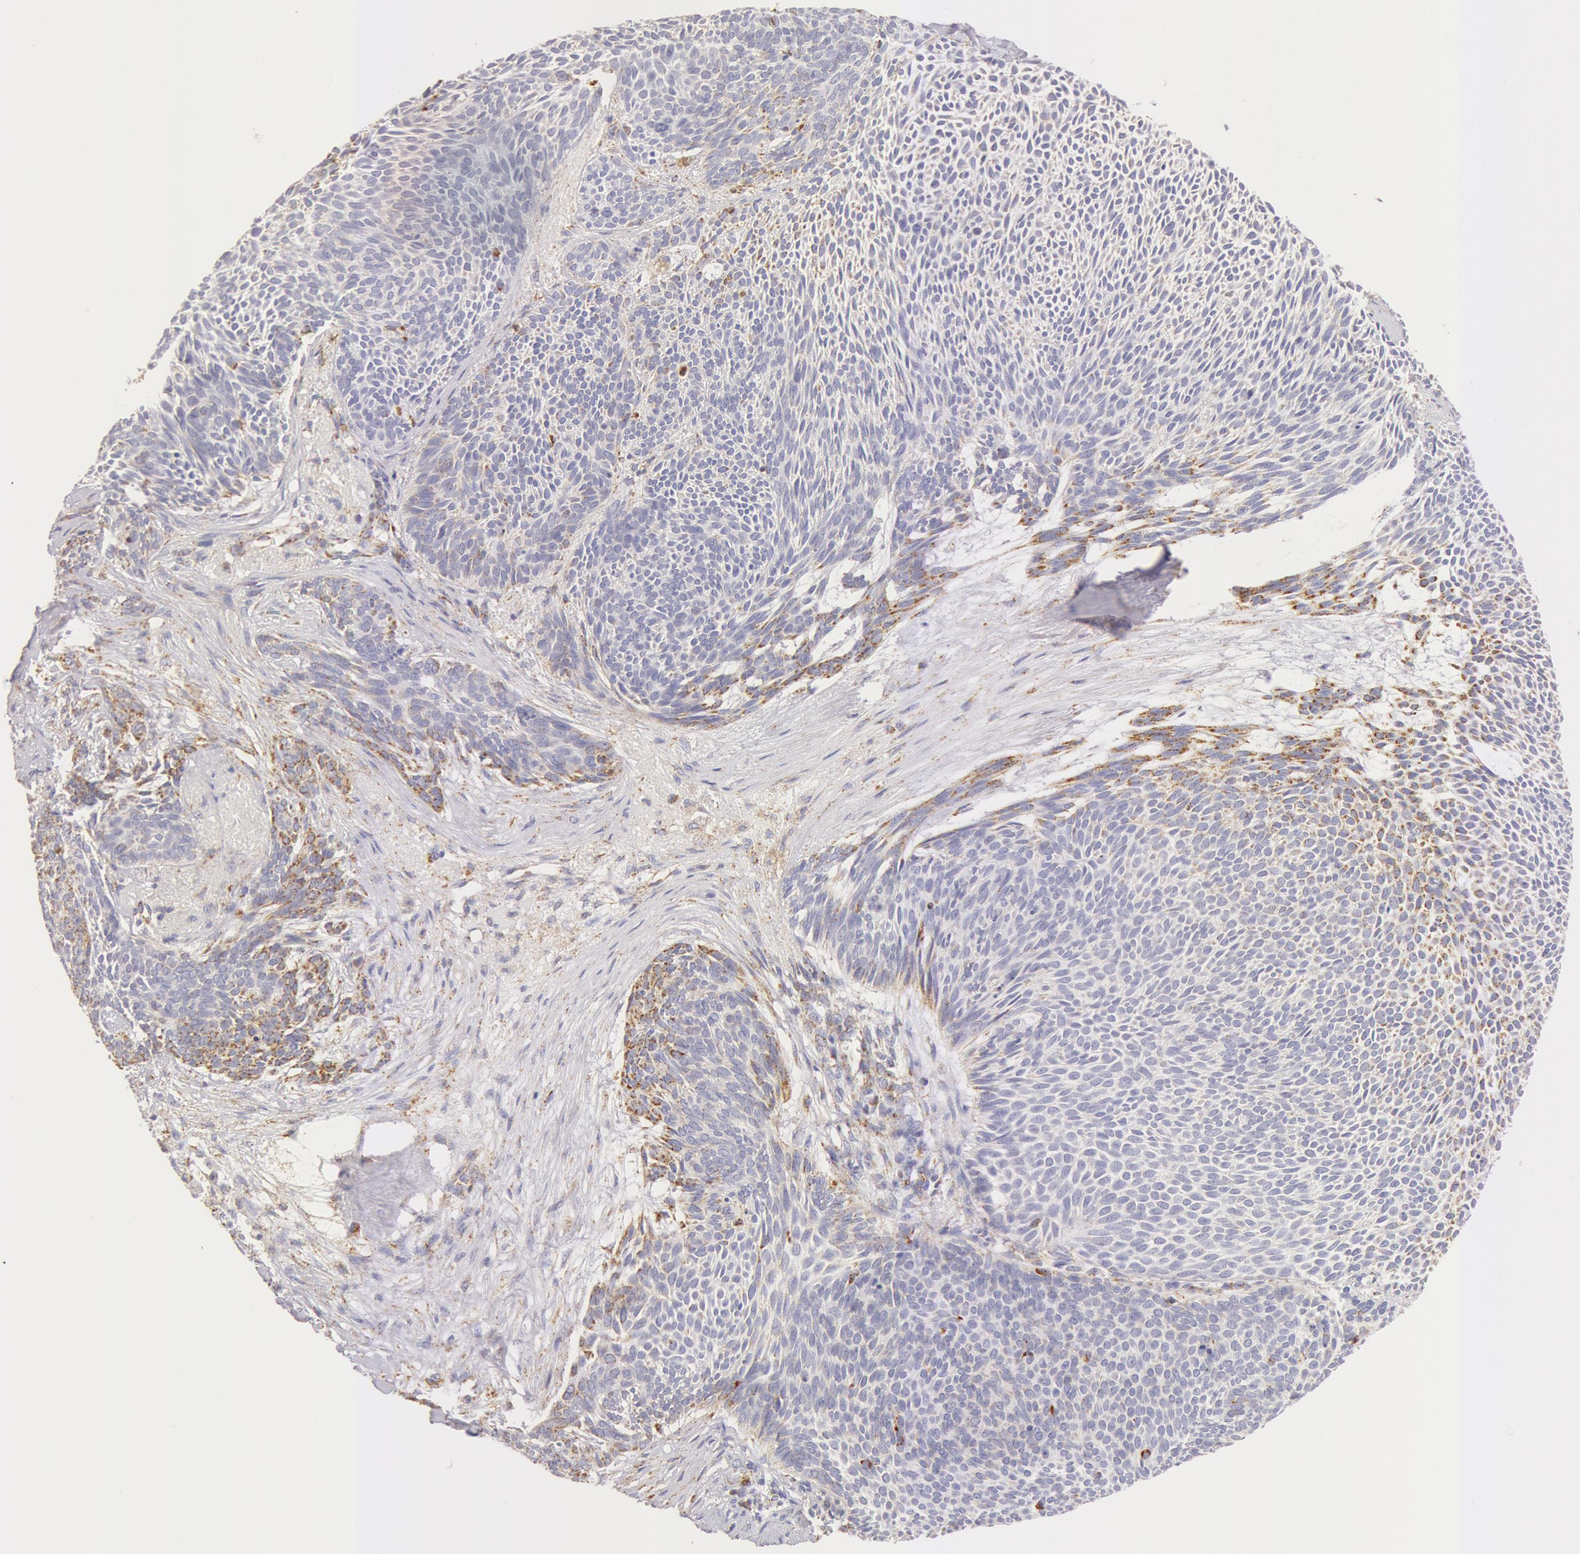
{"staining": {"intensity": "moderate", "quantity": "<25%", "location": "cytoplasmic/membranous"}, "tissue": "skin cancer", "cell_type": "Tumor cells", "image_type": "cancer", "snomed": [{"axis": "morphology", "description": "Basal cell carcinoma"}, {"axis": "topography", "description": "Skin"}], "caption": "Skin cancer (basal cell carcinoma) tissue shows moderate cytoplasmic/membranous staining in approximately <25% of tumor cells", "gene": "ATP5F1B", "patient": {"sex": "male", "age": 84}}